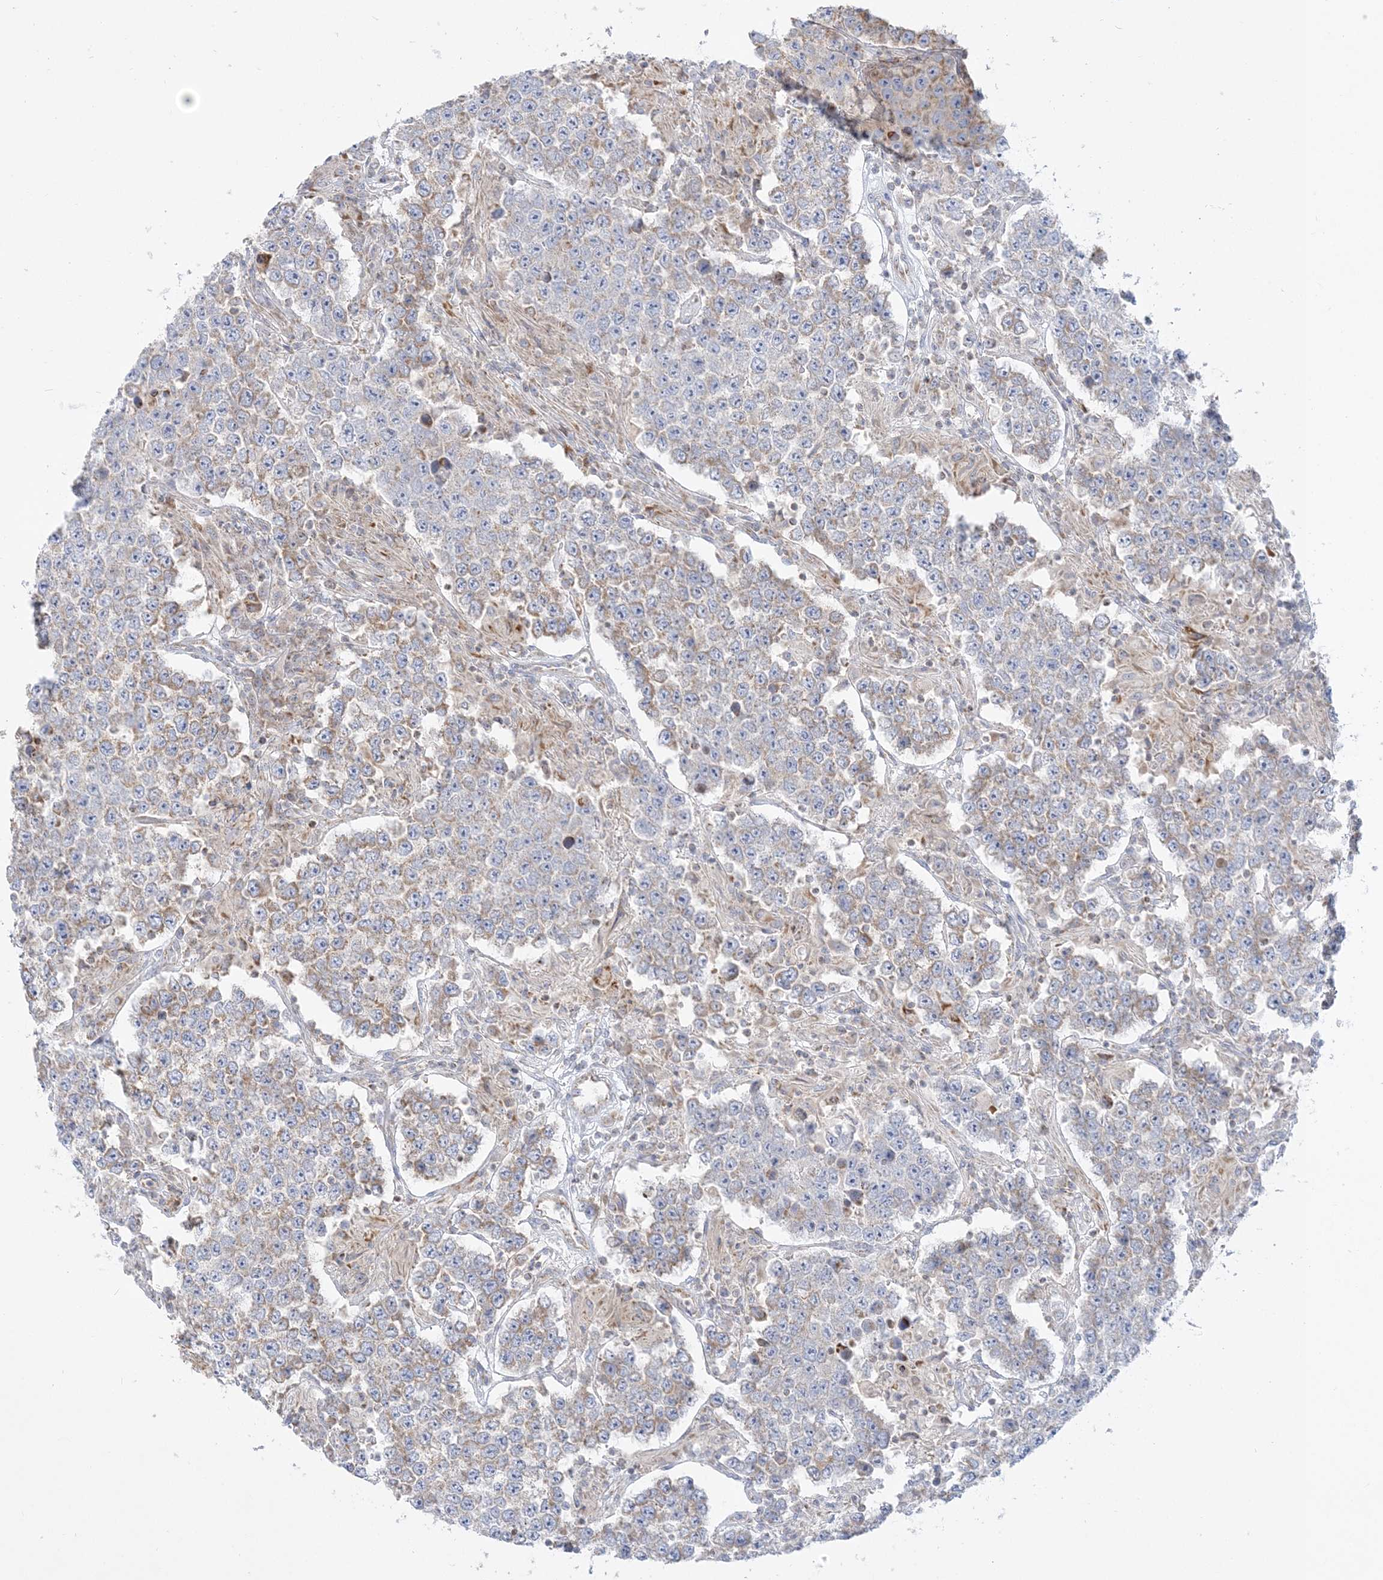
{"staining": {"intensity": "weak", "quantity": "25%-75%", "location": "cytoplasmic/membranous"}, "tissue": "testis cancer", "cell_type": "Tumor cells", "image_type": "cancer", "snomed": [{"axis": "morphology", "description": "Normal tissue, NOS"}, {"axis": "morphology", "description": "Urothelial carcinoma, High grade"}, {"axis": "morphology", "description": "Seminoma, NOS"}, {"axis": "morphology", "description": "Carcinoma, Embryonal, NOS"}, {"axis": "topography", "description": "Urinary bladder"}, {"axis": "topography", "description": "Testis"}], "caption": "Protein staining of testis seminoma tissue reveals weak cytoplasmic/membranous expression in approximately 25%-75% of tumor cells. (Brightfield microscopy of DAB IHC at high magnification).", "gene": "TBC1D14", "patient": {"sex": "male", "age": 41}}